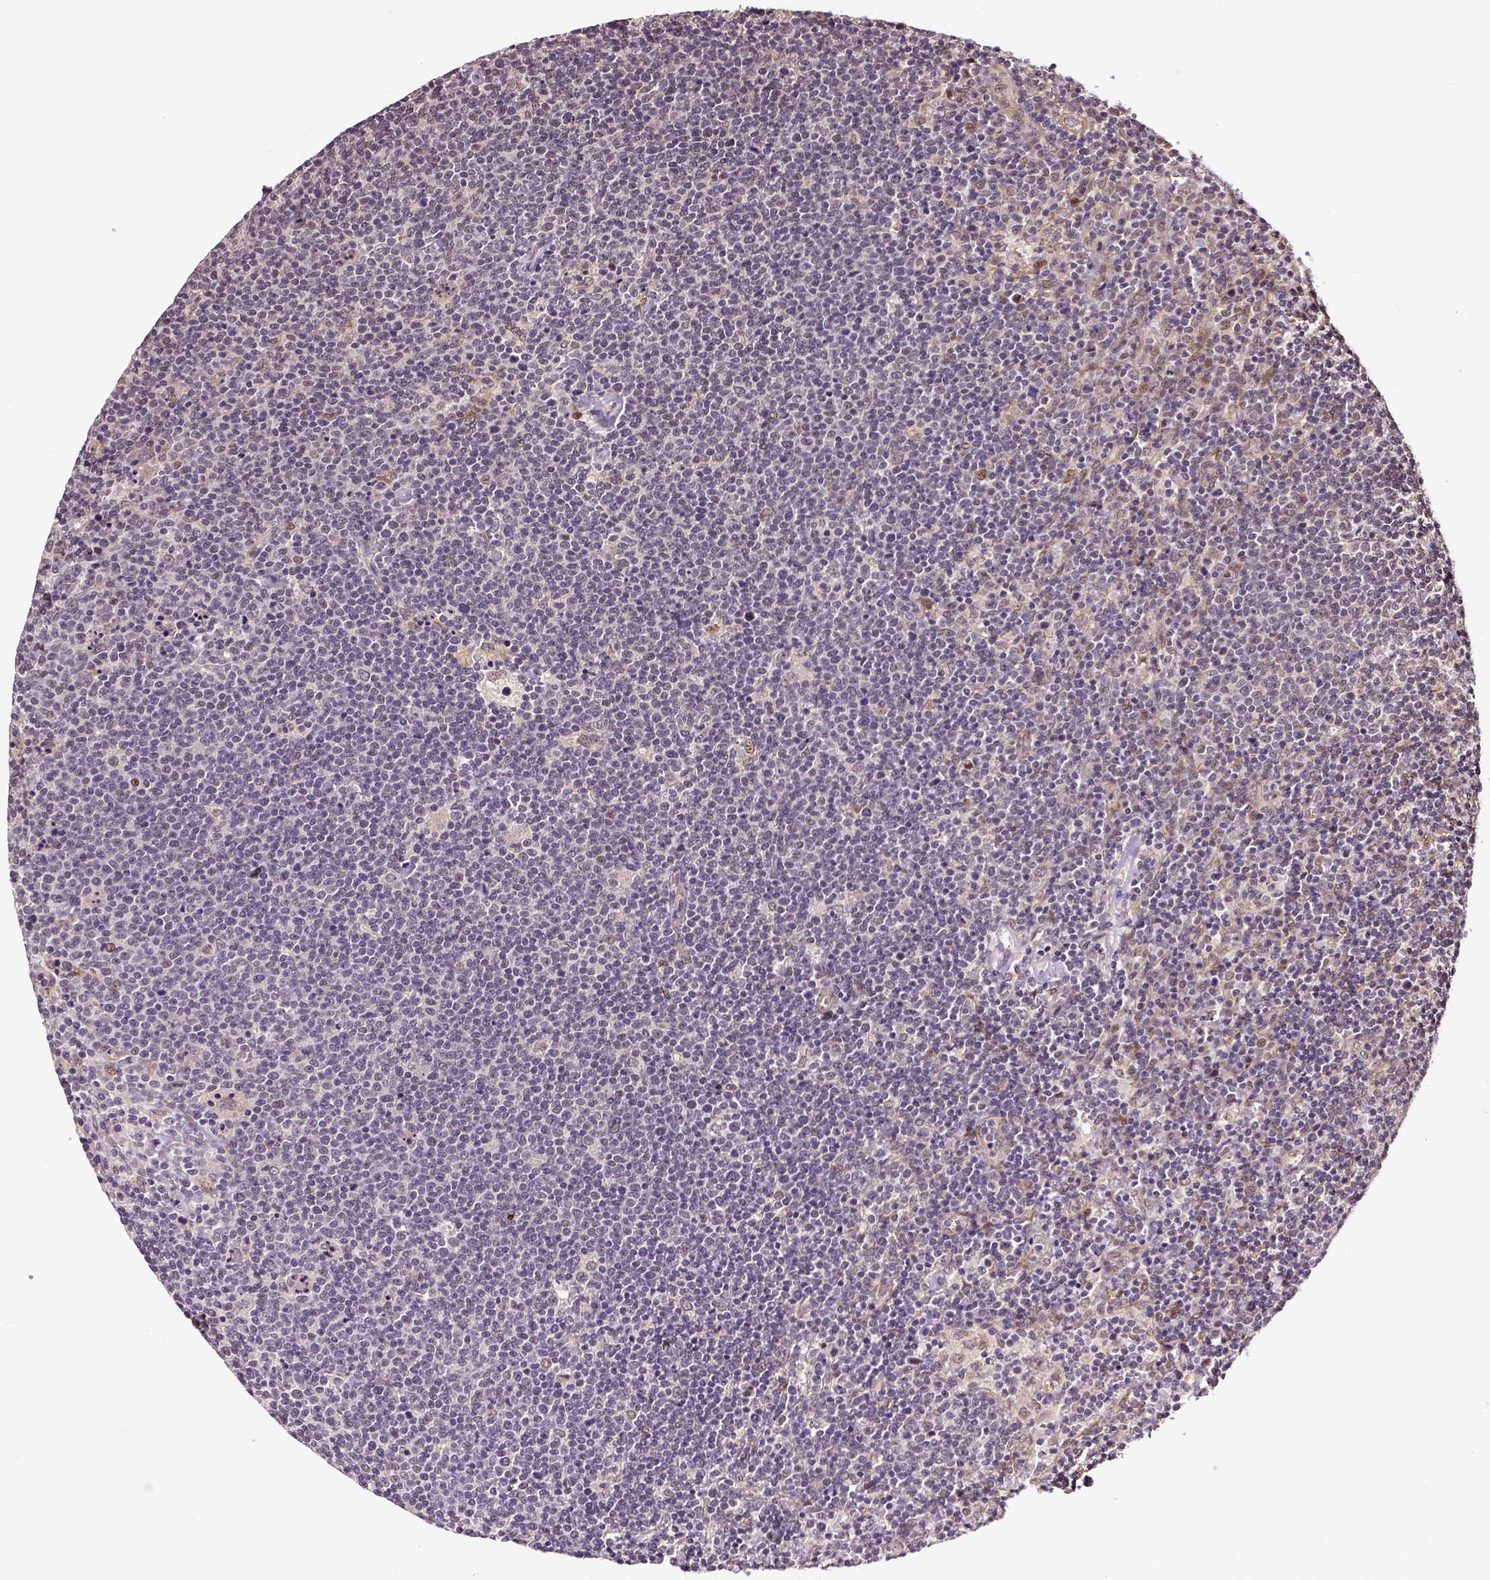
{"staining": {"intensity": "negative", "quantity": "none", "location": "none"}, "tissue": "lymphoma", "cell_type": "Tumor cells", "image_type": "cancer", "snomed": [{"axis": "morphology", "description": "Malignant lymphoma, non-Hodgkin's type, High grade"}, {"axis": "topography", "description": "Lymph node"}], "caption": "IHC of high-grade malignant lymphoma, non-Hodgkin's type exhibits no staining in tumor cells.", "gene": "DICER1", "patient": {"sex": "male", "age": 61}}